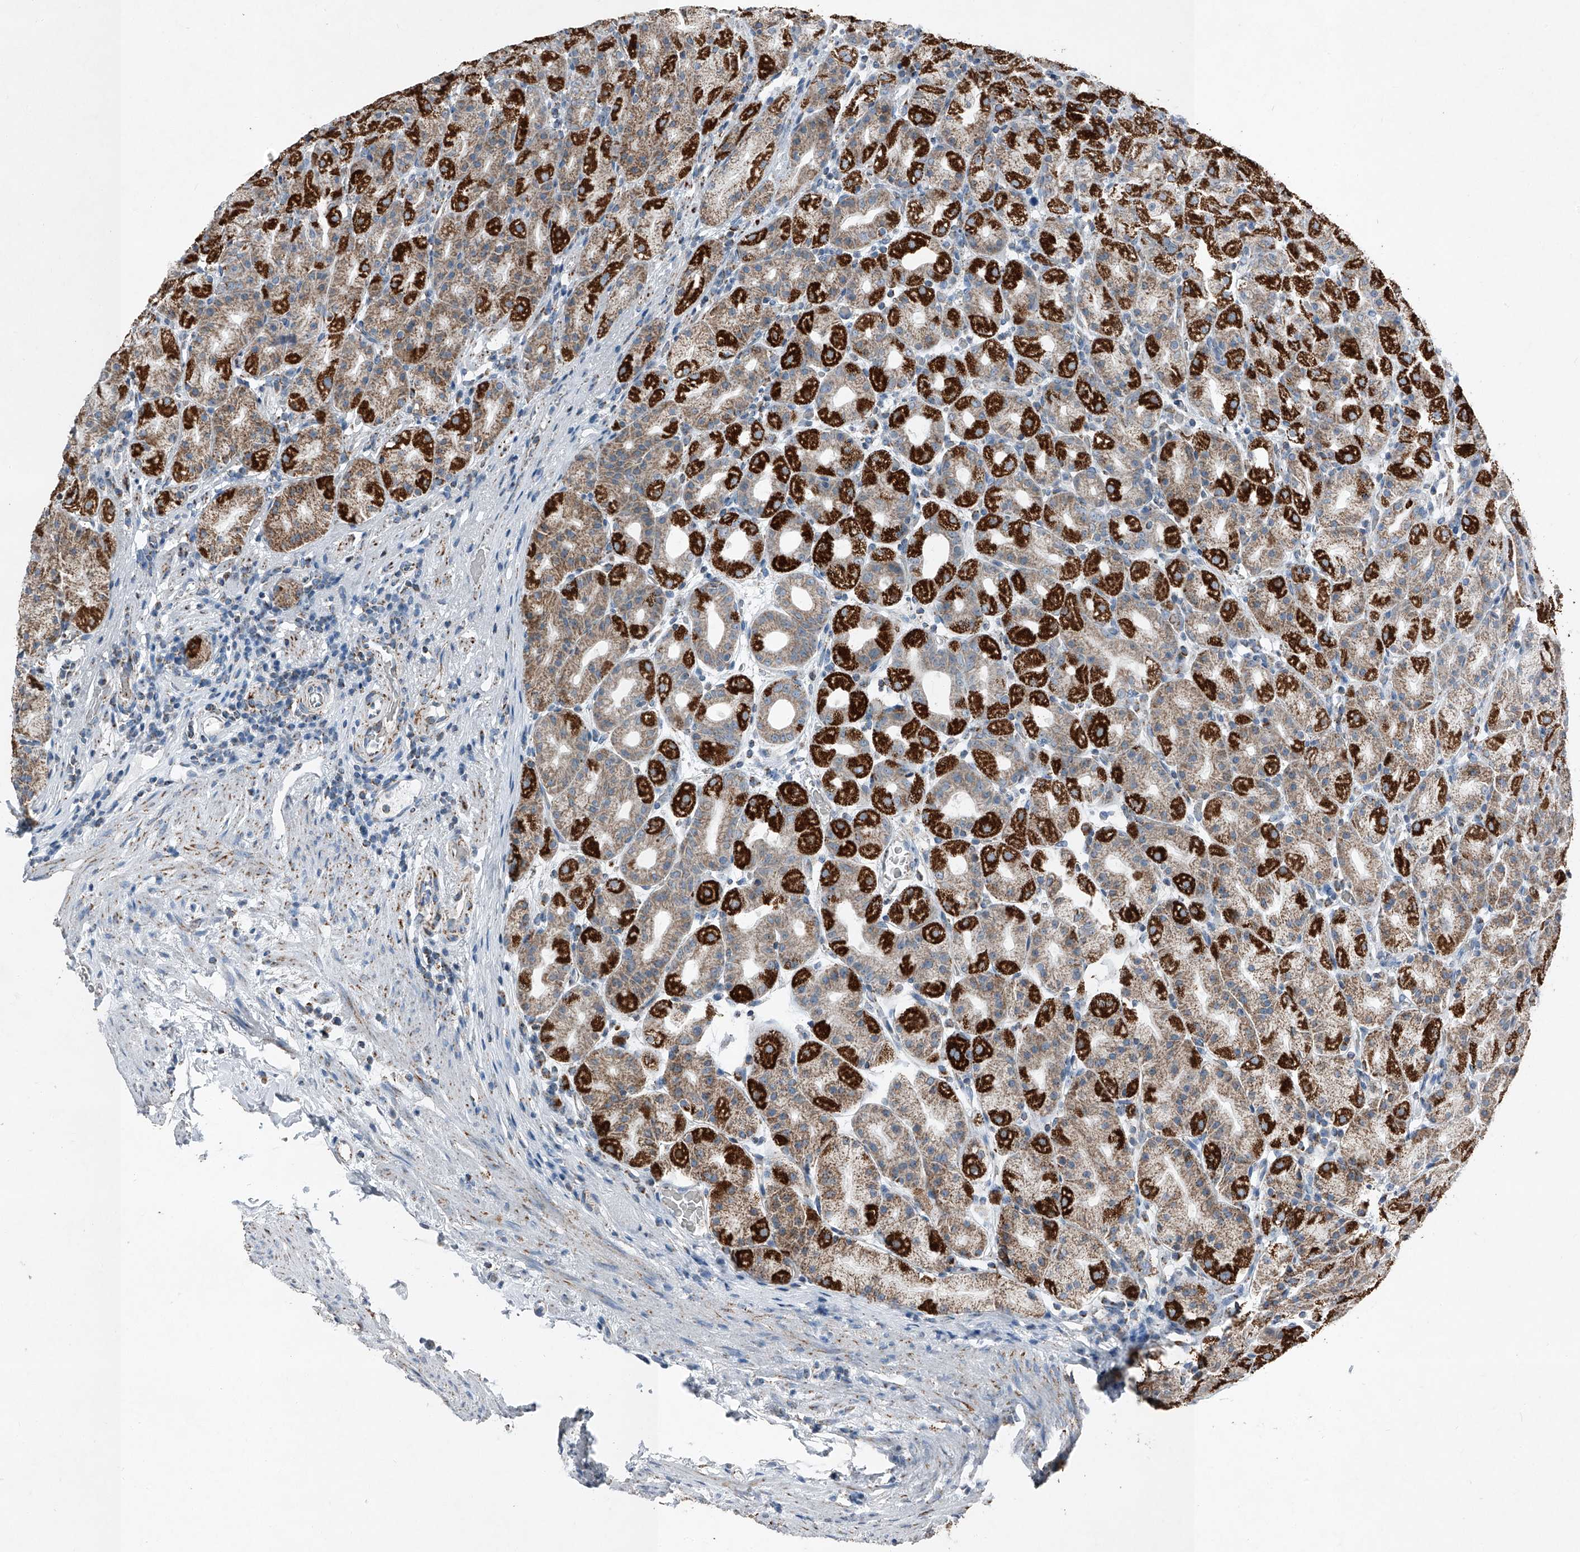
{"staining": {"intensity": "strong", "quantity": "25%-75%", "location": "cytoplasmic/membranous"}, "tissue": "stomach", "cell_type": "Glandular cells", "image_type": "normal", "snomed": [{"axis": "morphology", "description": "Normal tissue, NOS"}, {"axis": "topography", "description": "Stomach, upper"}], "caption": "Immunohistochemistry image of benign stomach: stomach stained using immunohistochemistry exhibits high levels of strong protein expression localized specifically in the cytoplasmic/membranous of glandular cells, appearing as a cytoplasmic/membranous brown color.", "gene": "CHRNA7", "patient": {"sex": "male", "age": 68}}